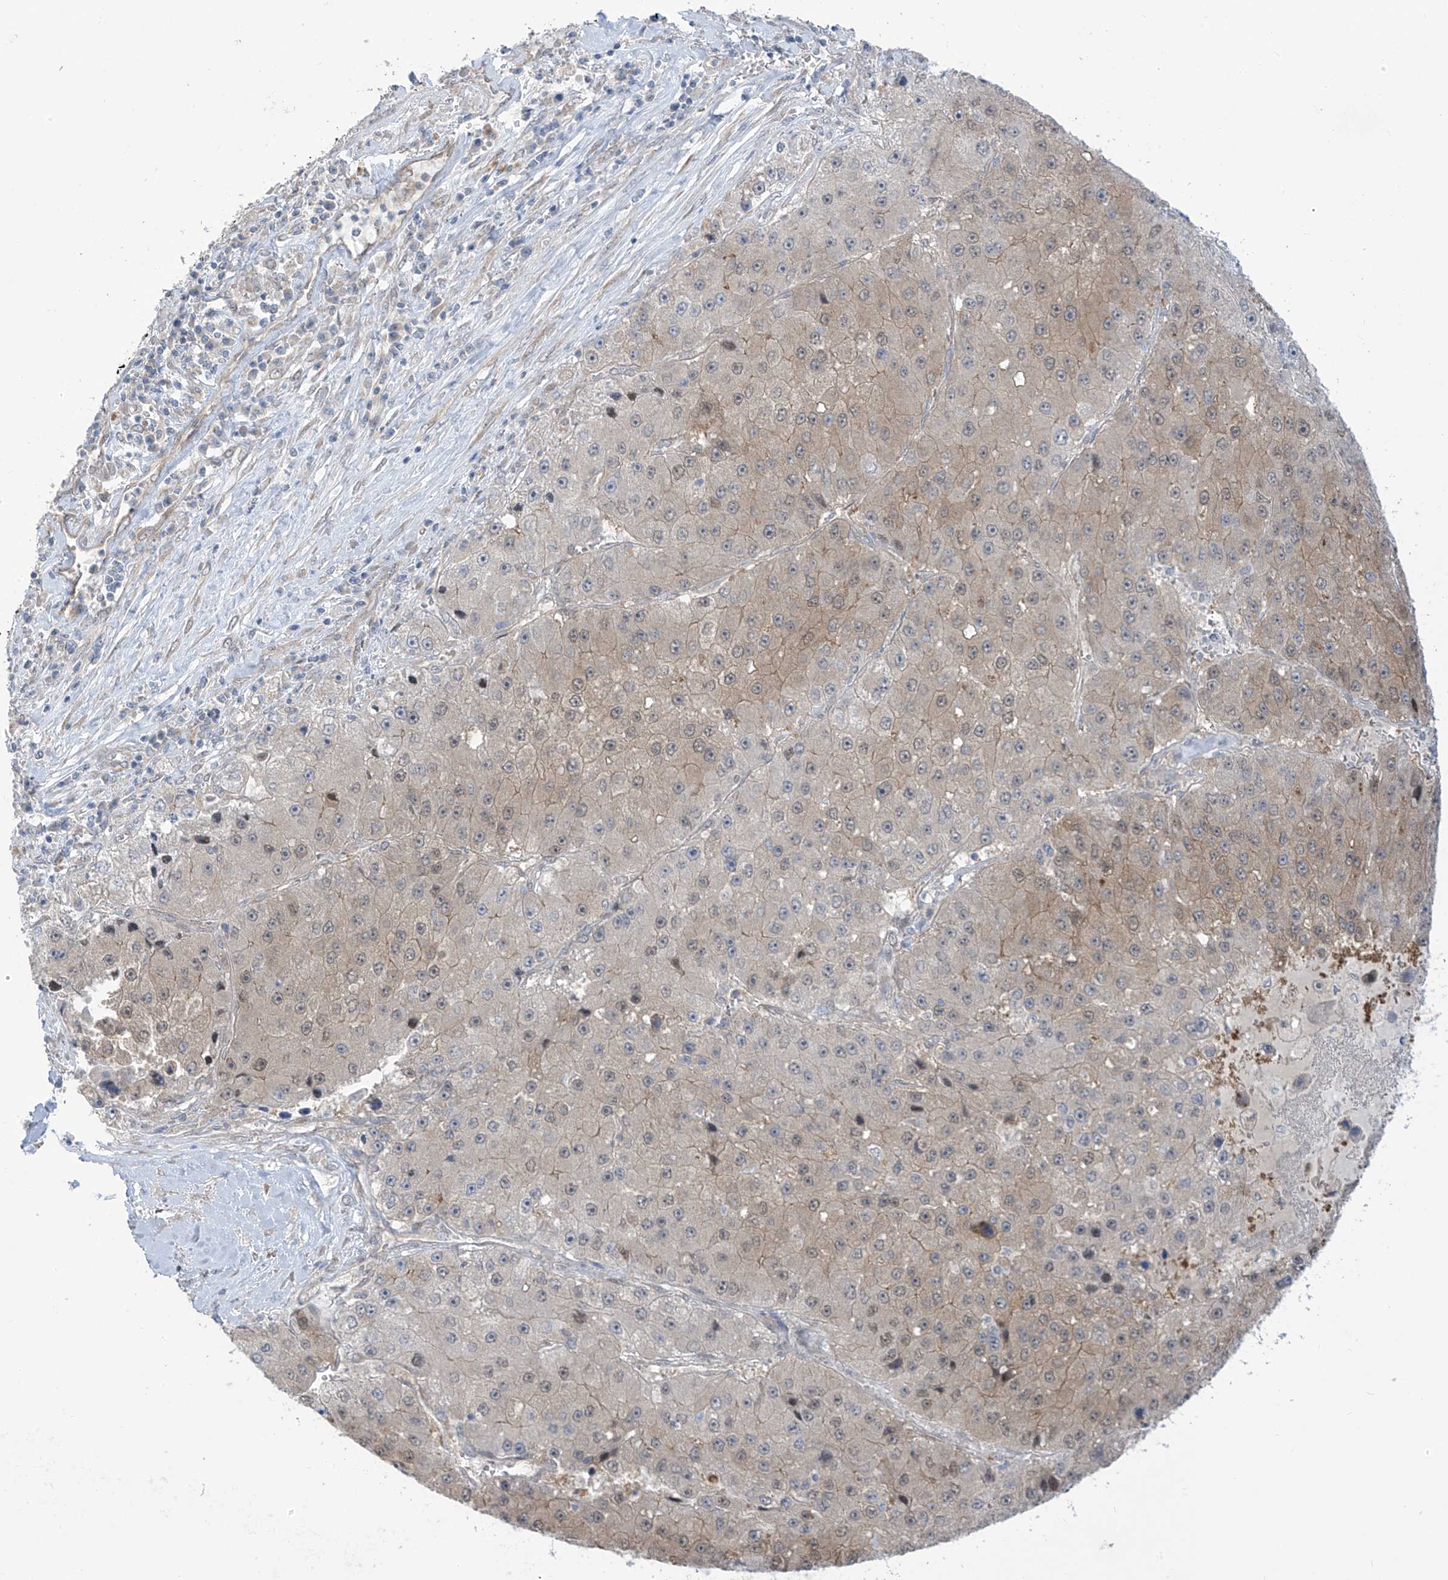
{"staining": {"intensity": "weak", "quantity": "<25%", "location": "cytoplasmic/membranous"}, "tissue": "liver cancer", "cell_type": "Tumor cells", "image_type": "cancer", "snomed": [{"axis": "morphology", "description": "Carcinoma, Hepatocellular, NOS"}, {"axis": "topography", "description": "Liver"}], "caption": "Immunohistochemistry photomicrograph of neoplastic tissue: hepatocellular carcinoma (liver) stained with DAB (3,3'-diaminobenzidine) displays no significant protein positivity in tumor cells.", "gene": "EIPR1", "patient": {"sex": "female", "age": 73}}